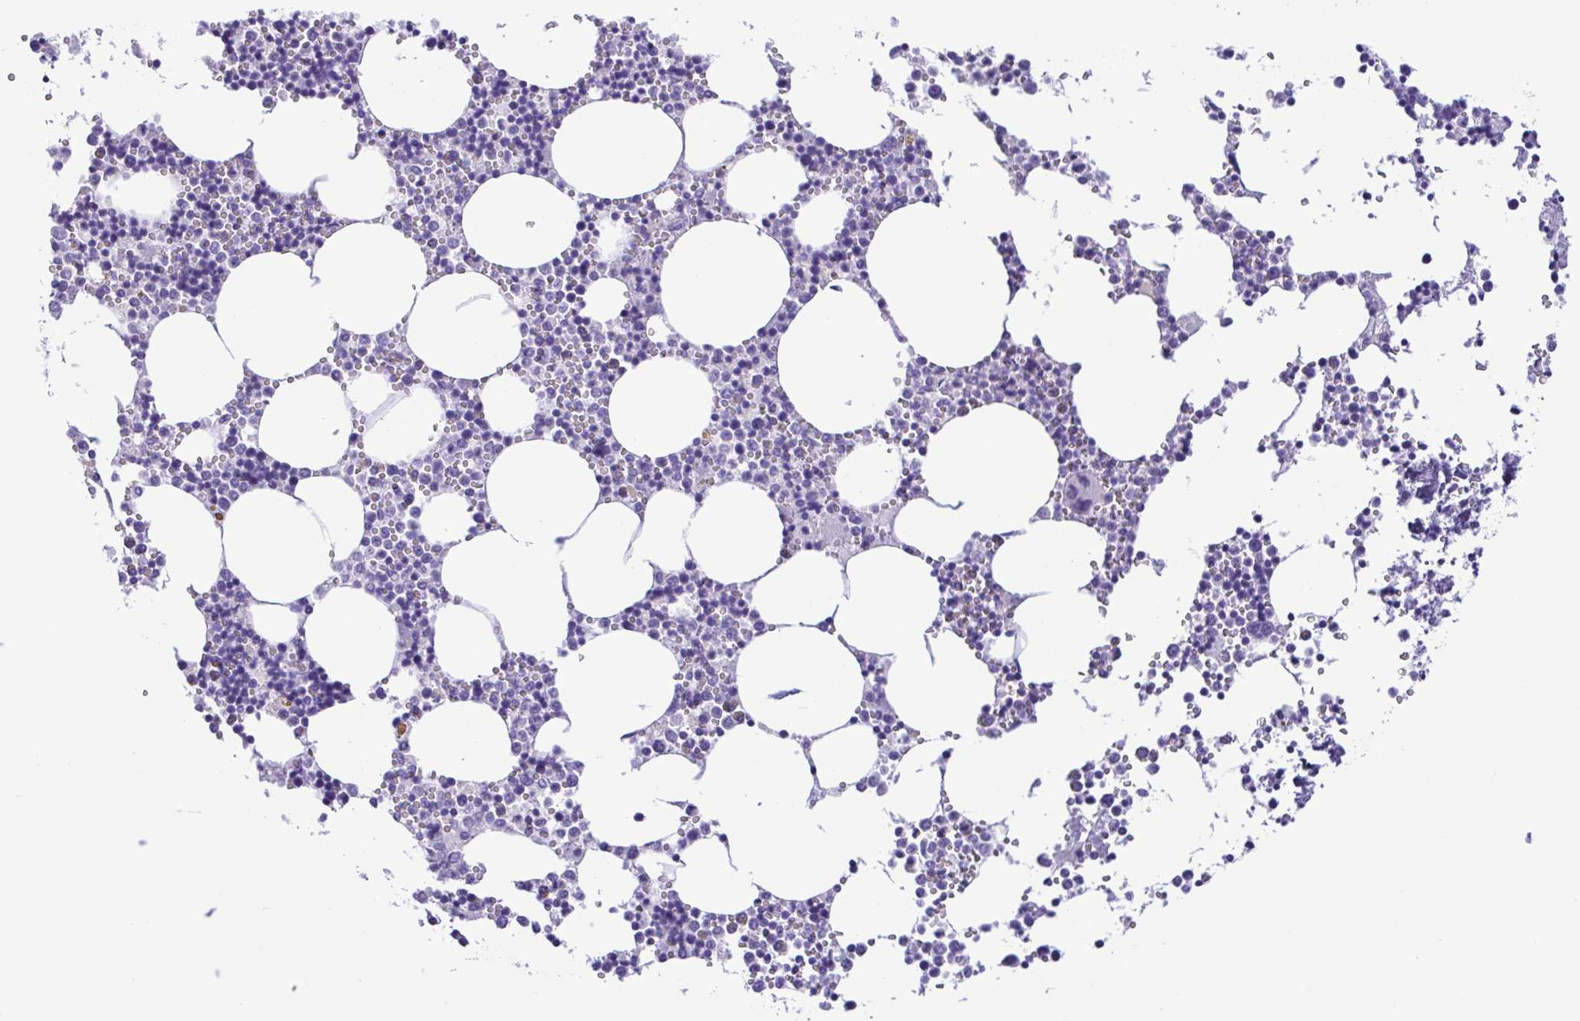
{"staining": {"intensity": "negative", "quantity": "none", "location": "none"}, "tissue": "bone marrow", "cell_type": "Hematopoietic cells", "image_type": "normal", "snomed": [{"axis": "morphology", "description": "Normal tissue, NOS"}, {"axis": "topography", "description": "Bone marrow"}], "caption": "The immunohistochemistry photomicrograph has no significant positivity in hematopoietic cells of bone marrow.", "gene": "OVGP1", "patient": {"sex": "male", "age": 54}}